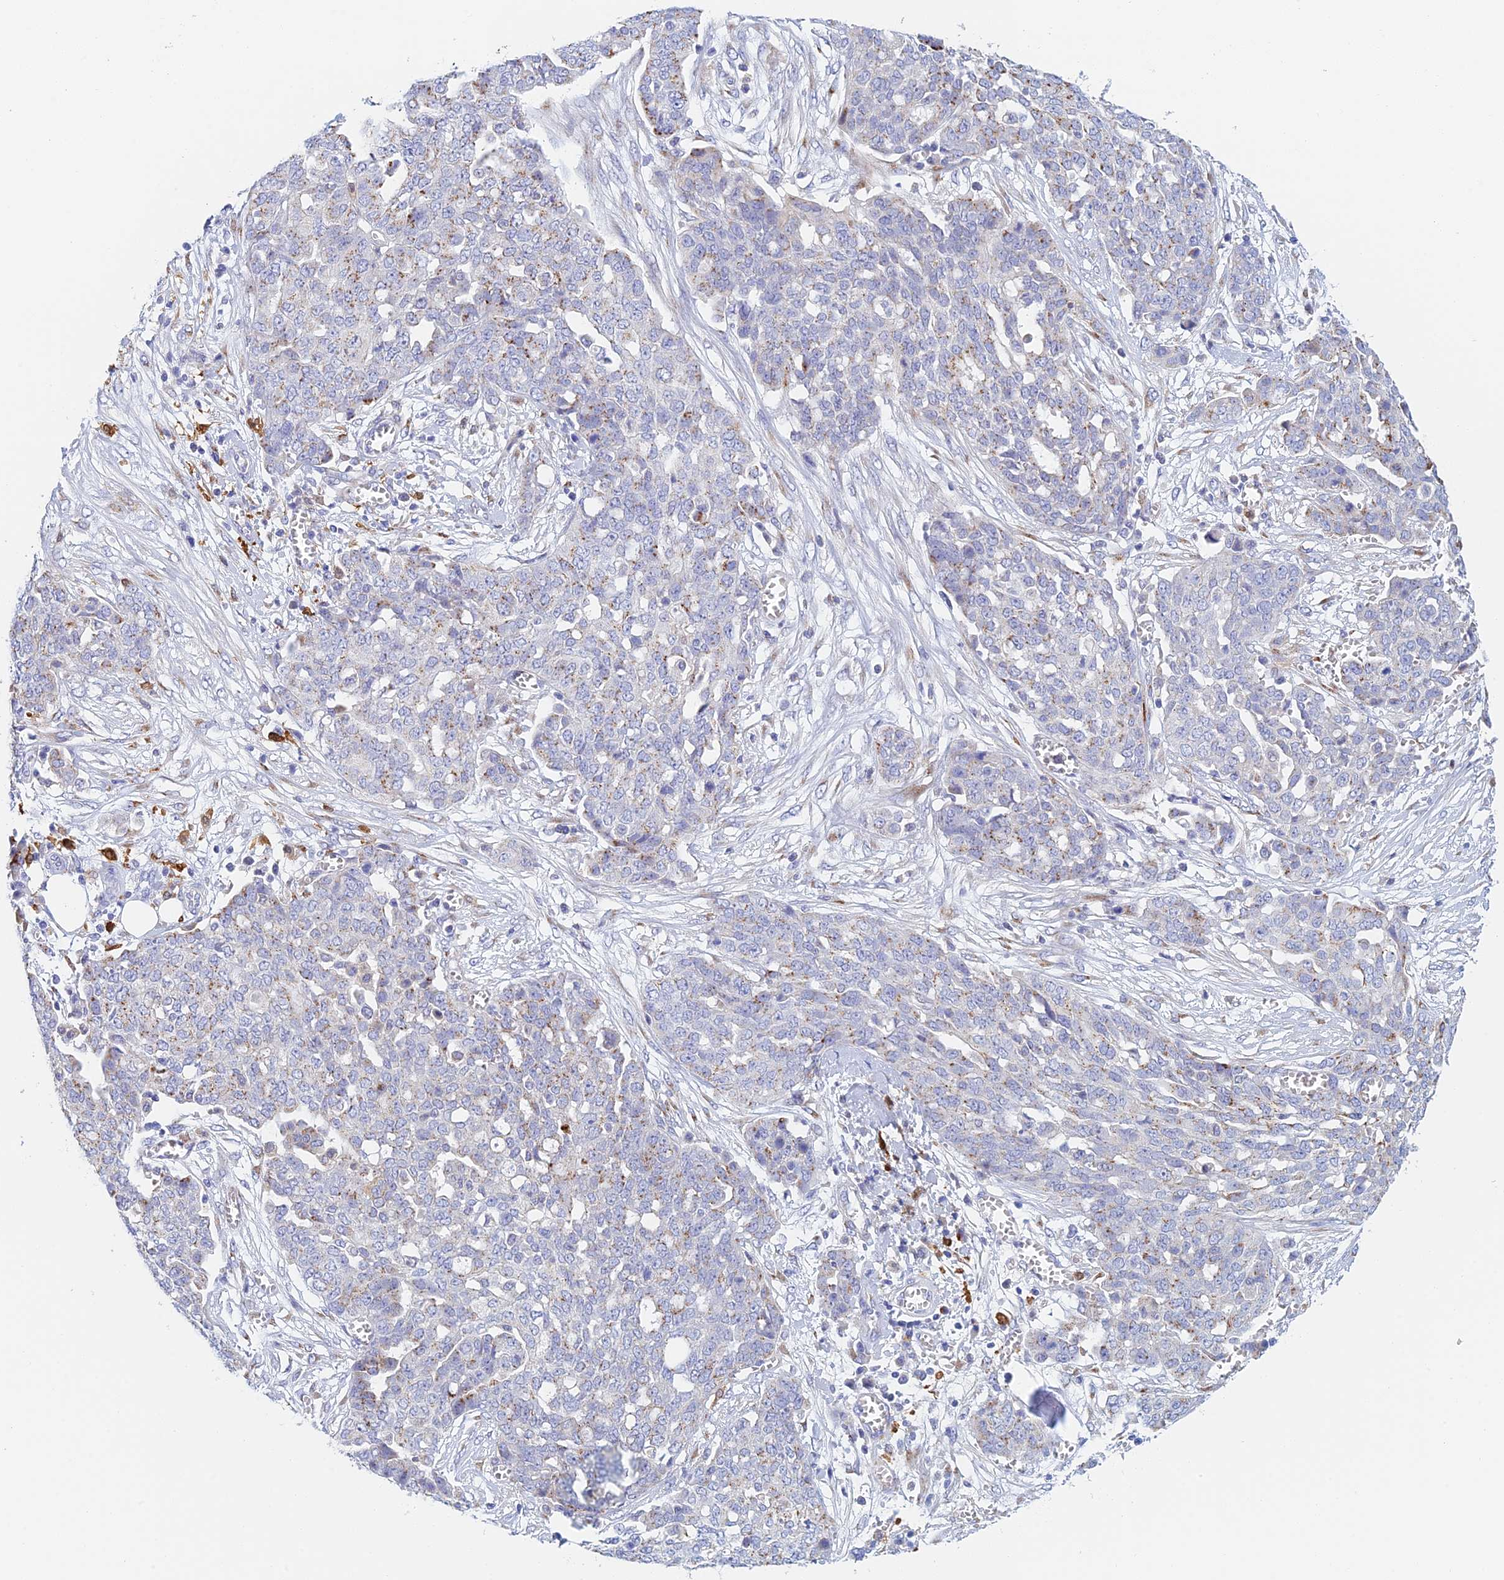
{"staining": {"intensity": "moderate", "quantity": "<25%", "location": "cytoplasmic/membranous"}, "tissue": "ovarian cancer", "cell_type": "Tumor cells", "image_type": "cancer", "snomed": [{"axis": "morphology", "description": "Cystadenocarcinoma, serous, NOS"}, {"axis": "topography", "description": "Soft tissue"}, {"axis": "topography", "description": "Ovary"}], "caption": "Brown immunohistochemical staining in human ovarian cancer reveals moderate cytoplasmic/membranous positivity in about <25% of tumor cells.", "gene": "SLC24A3", "patient": {"sex": "female", "age": 57}}